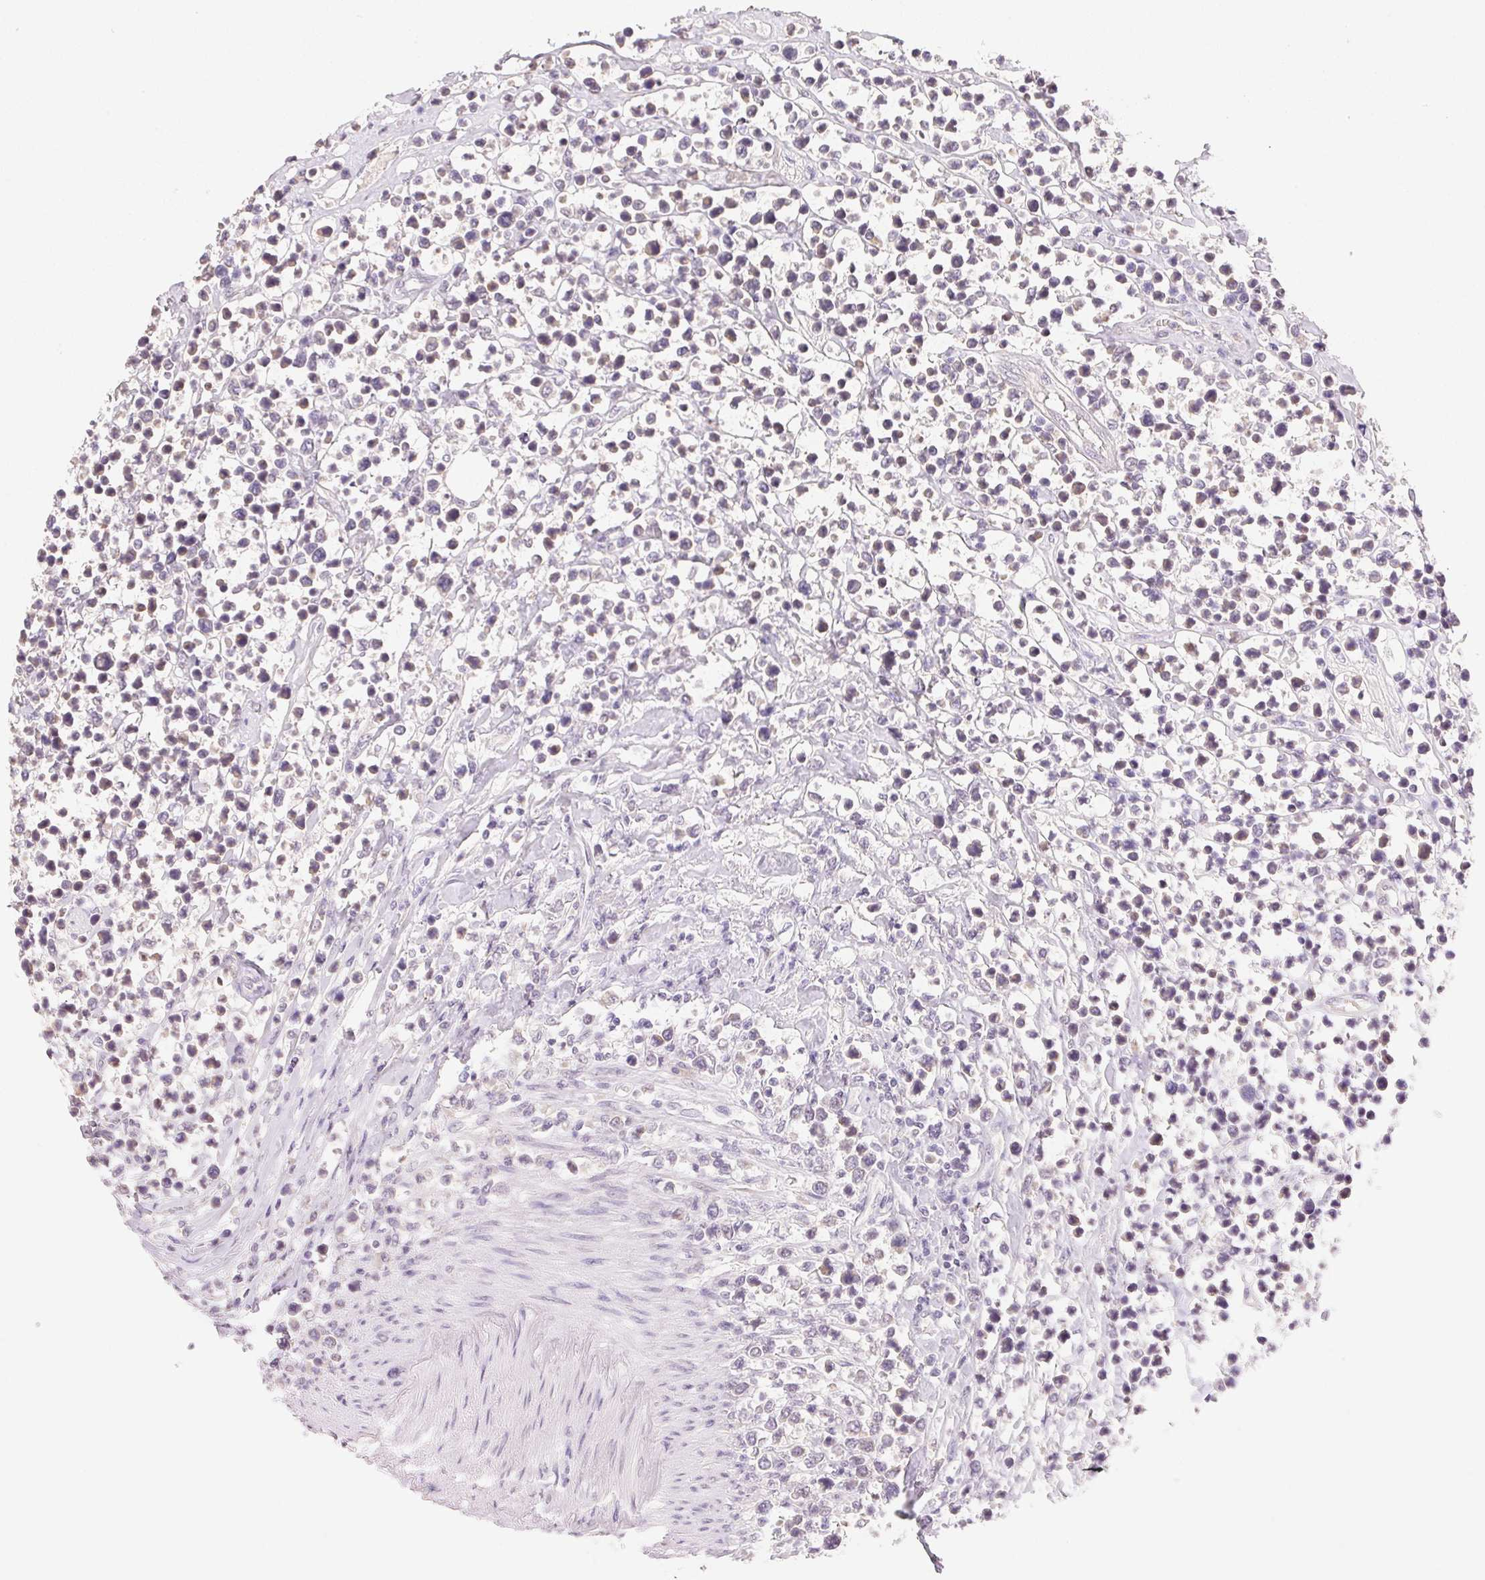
{"staining": {"intensity": "negative", "quantity": "none", "location": "none"}, "tissue": "lymphoma", "cell_type": "Tumor cells", "image_type": "cancer", "snomed": [{"axis": "morphology", "description": "Malignant lymphoma, non-Hodgkin's type, High grade"}, {"axis": "topography", "description": "Soft tissue"}], "caption": "DAB (3,3'-diaminobenzidine) immunohistochemical staining of human high-grade malignant lymphoma, non-Hodgkin's type exhibits no significant positivity in tumor cells.", "gene": "DHCR24", "patient": {"sex": "female", "age": 56}}